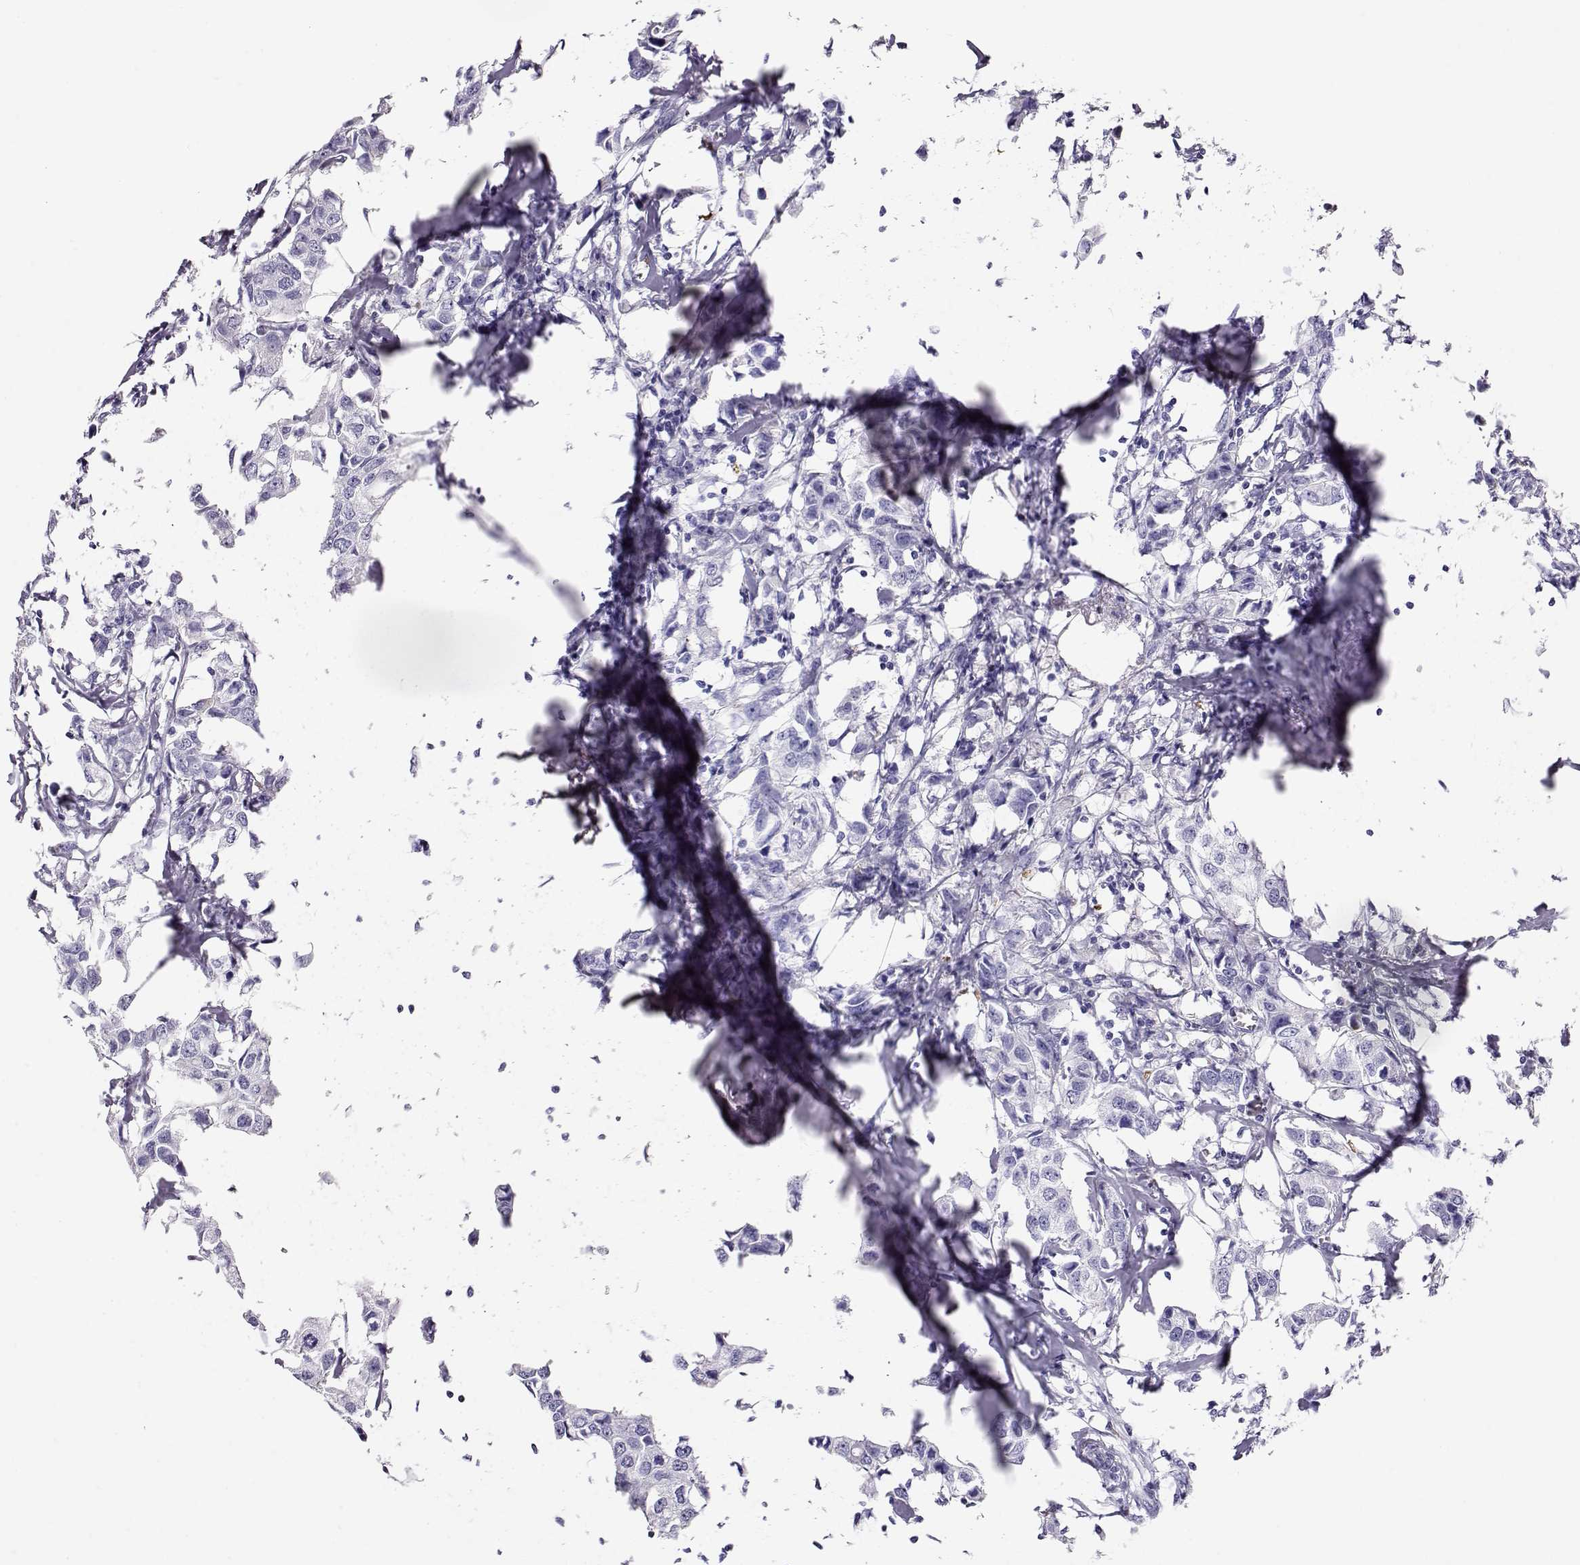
{"staining": {"intensity": "negative", "quantity": "none", "location": "none"}, "tissue": "breast cancer", "cell_type": "Tumor cells", "image_type": "cancer", "snomed": [{"axis": "morphology", "description": "Duct carcinoma"}, {"axis": "topography", "description": "Breast"}], "caption": "There is no significant expression in tumor cells of breast cancer (invasive ductal carcinoma). Nuclei are stained in blue.", "gene": "CRX", "patient": {"sex": "female", "age": 80}}